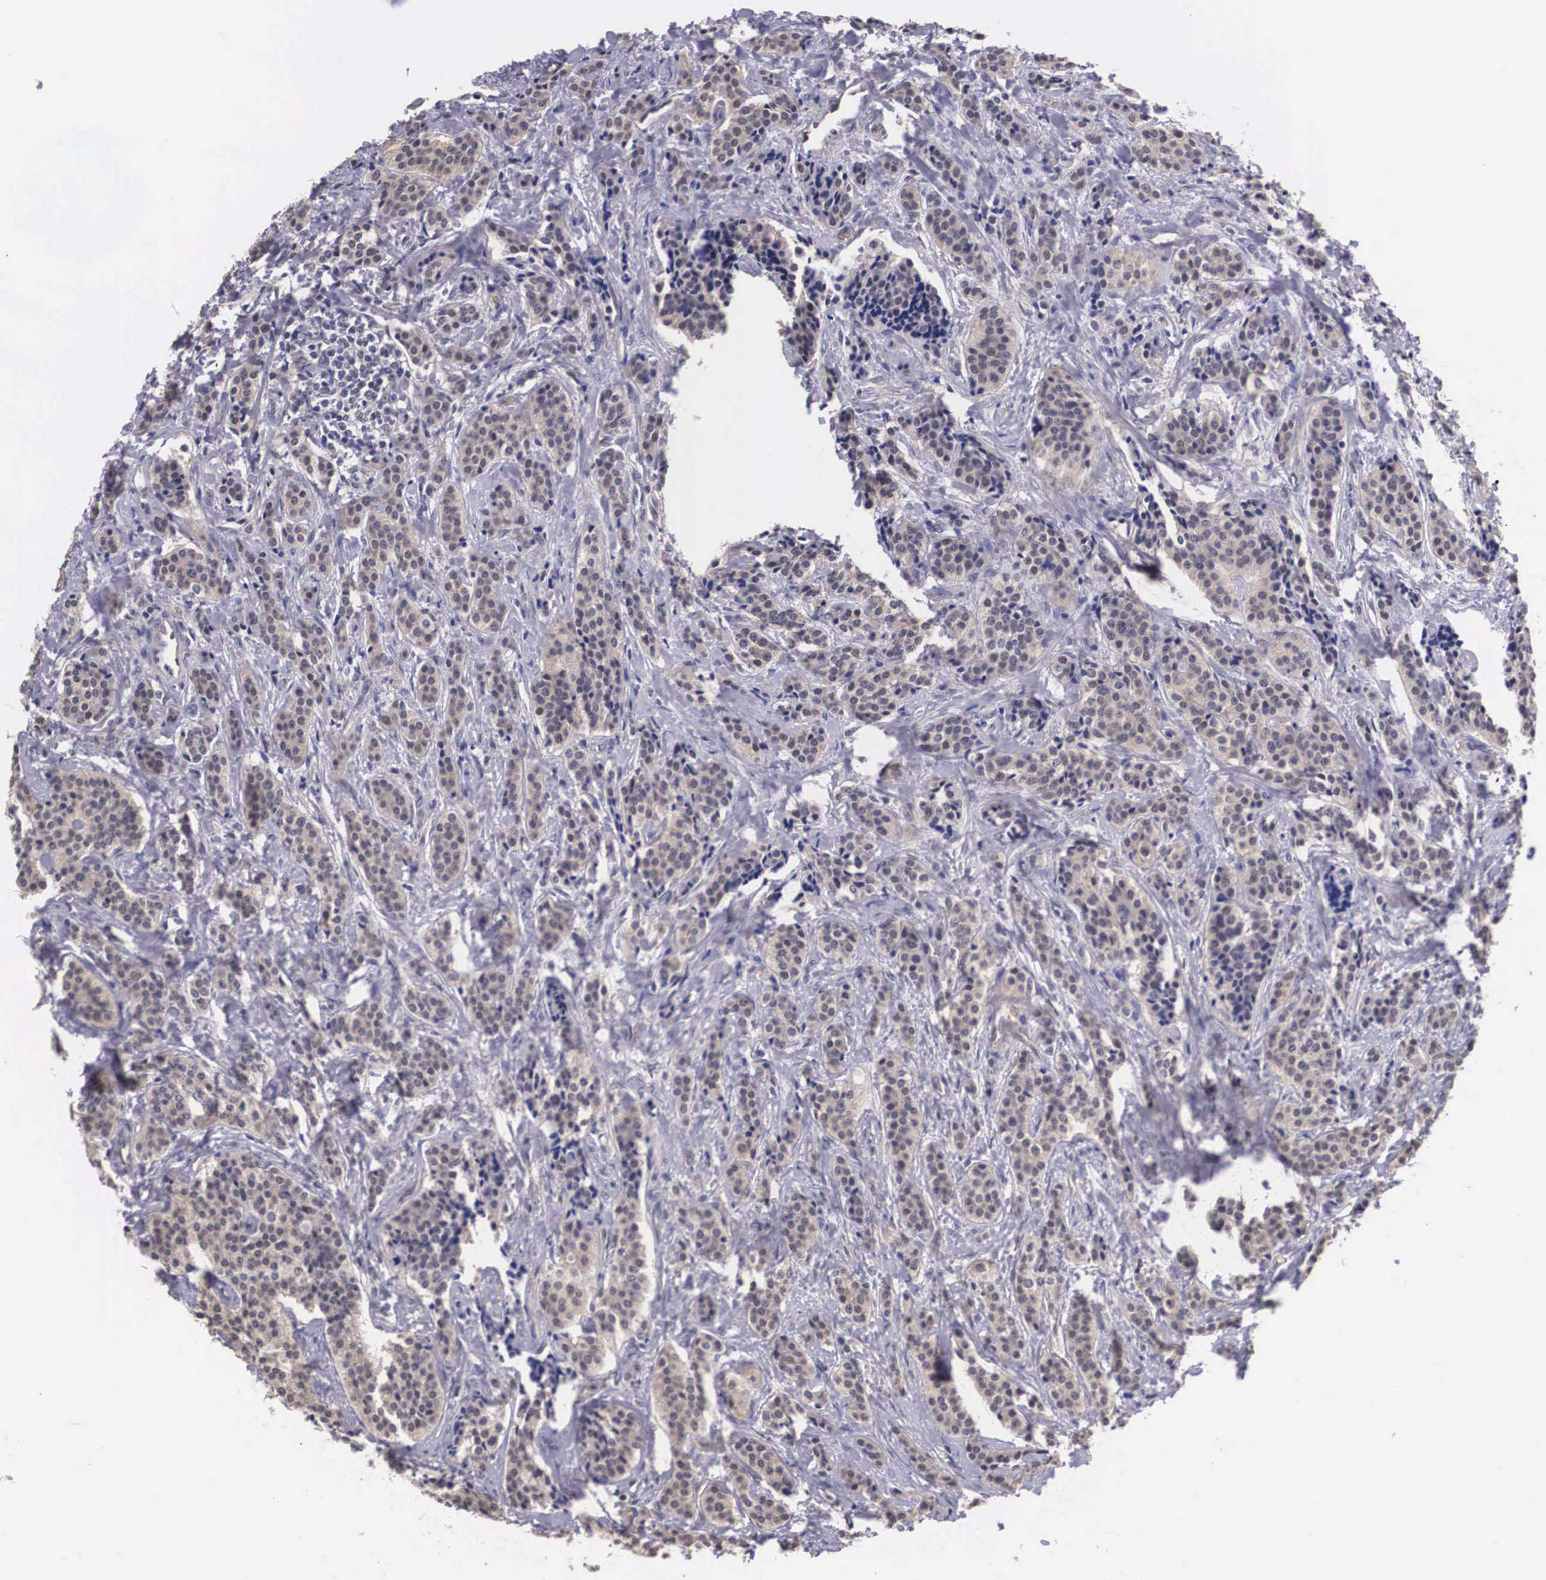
{"staining": {"intensity": "moderate", "quantity": ">75%", "location": "cytoplasmic/membranous"}, "tissue": "carcinoid", "cell_type": "Tumor cells", "image_type": "cancer", "snomed": [{"axis": "morphology", "description": "Carcinoid, malignant, NOS"}, {"axis": "topography", "description": "Small intestine"}], "caption": "Brown immunohistochemical staining in human malignant carcinoid shows moderate cytoplasmic/membranous positivity in approximately >75% of tumor cells.", "gene": "OTX2", "patient": {"sex": "male", "age": 63}}